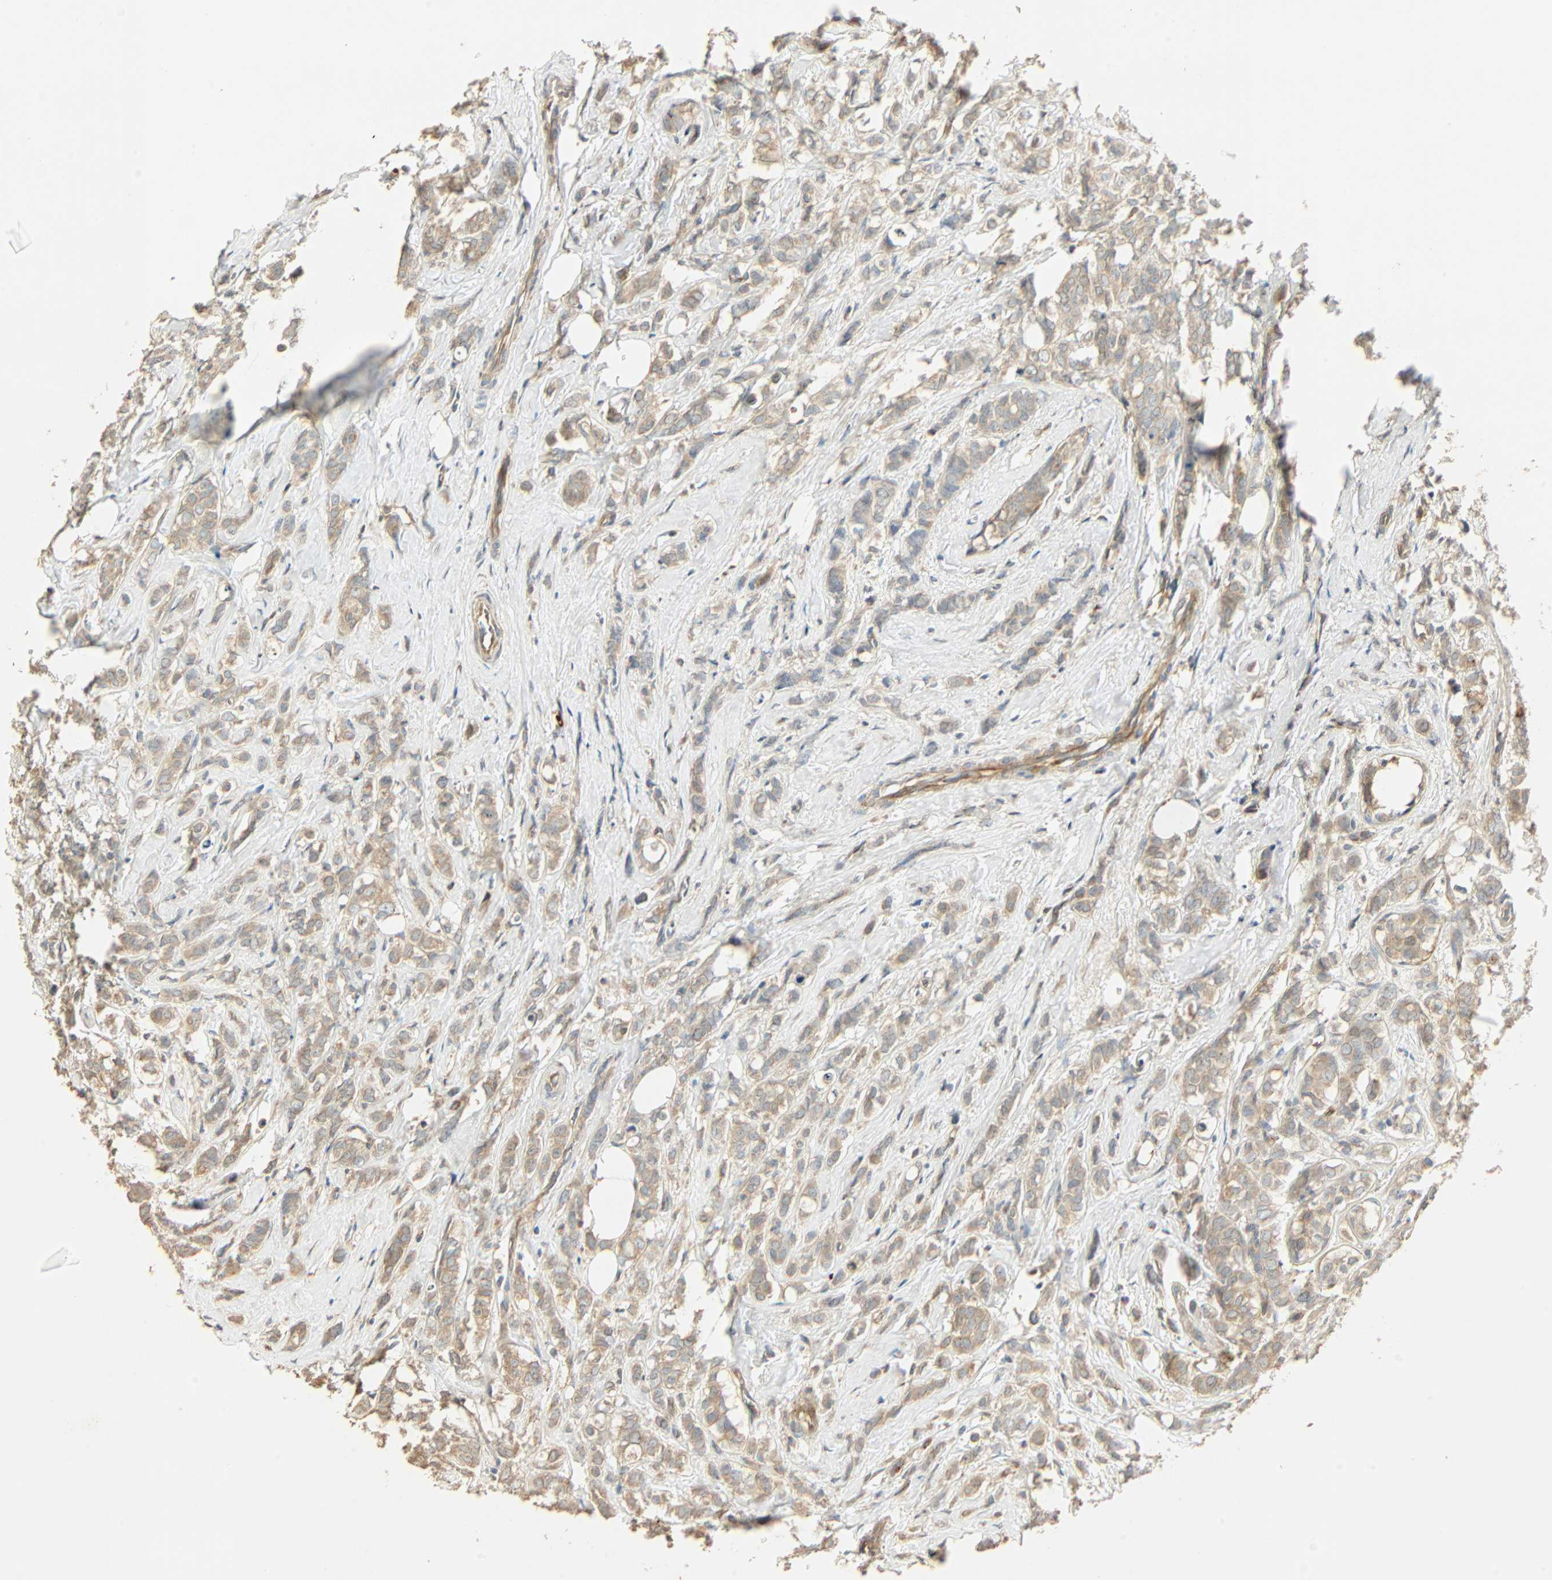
{"staining": {"intensity": "weak", "quantity": ">75%", "location": "cytoplasmic/membranous"}, "tissue": "breast cancer", "cell_type": "Tumor cells", "image_type": "cancer", "snomed": [{"axis": "morphology", "description": "Lobular carcinoma"}, {"axis": "topography", "description": "Breast"}], "caption": "IHC (DAB (3,3'-diaminobenzidine)) staining of breast cancer demonstrates weak cytoplasmic/membranous protein staining in about >75% of tumor cells.", "gene": "GALK1", "patient": {"sex": "female", "age": 60}}